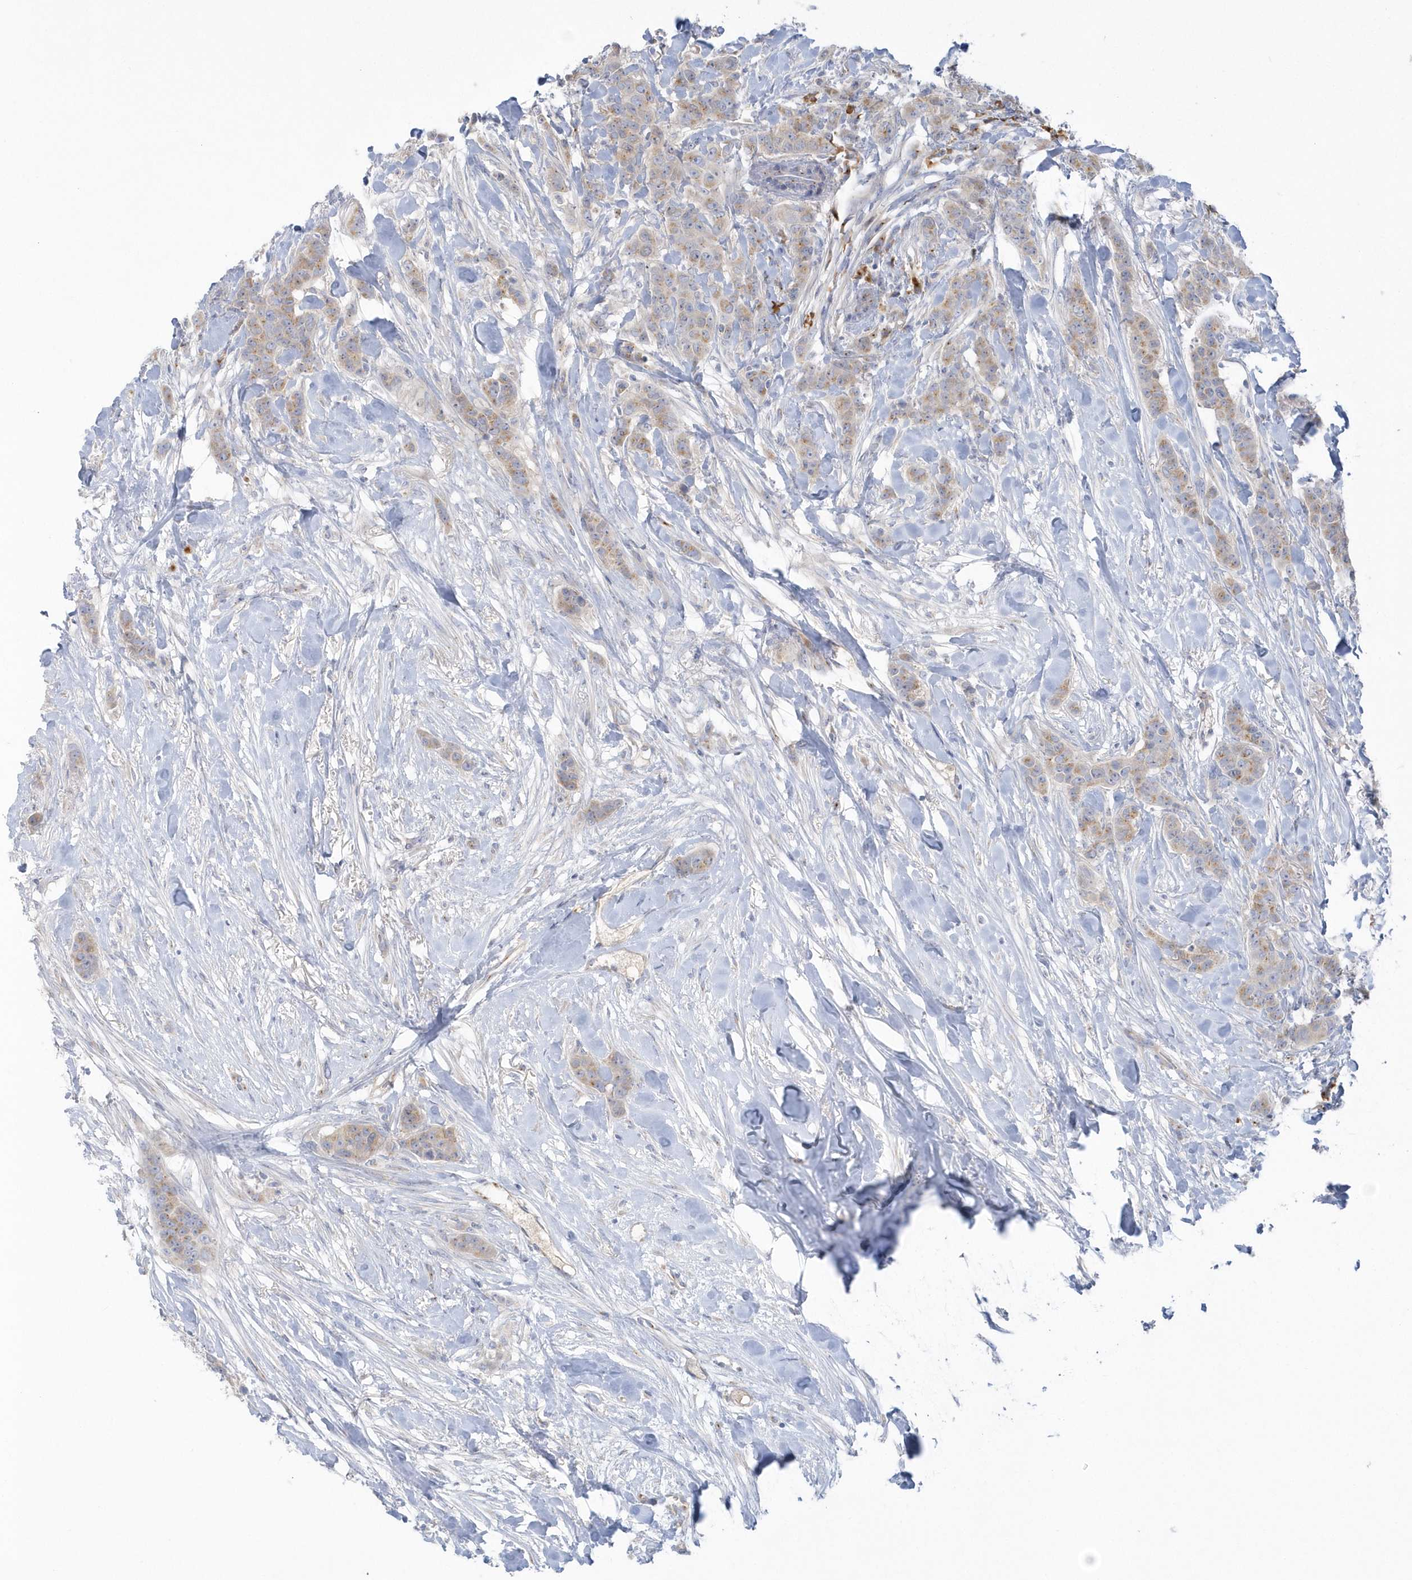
{"staining": {"intensity": "moderate", "quantity": ">75%", "location": "cytoplasmic/membranous"}, "tissue": "breast cancer", "cell_type": "Tumor cells", "image_type": "cancer", "snomed": [{"axis": "morphology", "description": "Duct carcinoma"}, {"axis": "topography", "description": "Breast"}], "caption": "Human breast cancer (intraductal carcinoma) stained for a protein (brown) demonstrates moderate cytoplasmic/membranous positive positivity in about >75% of tumor cells.", "gene": "SEMA3D", "patient": {"sex": "female", "age": 40}}